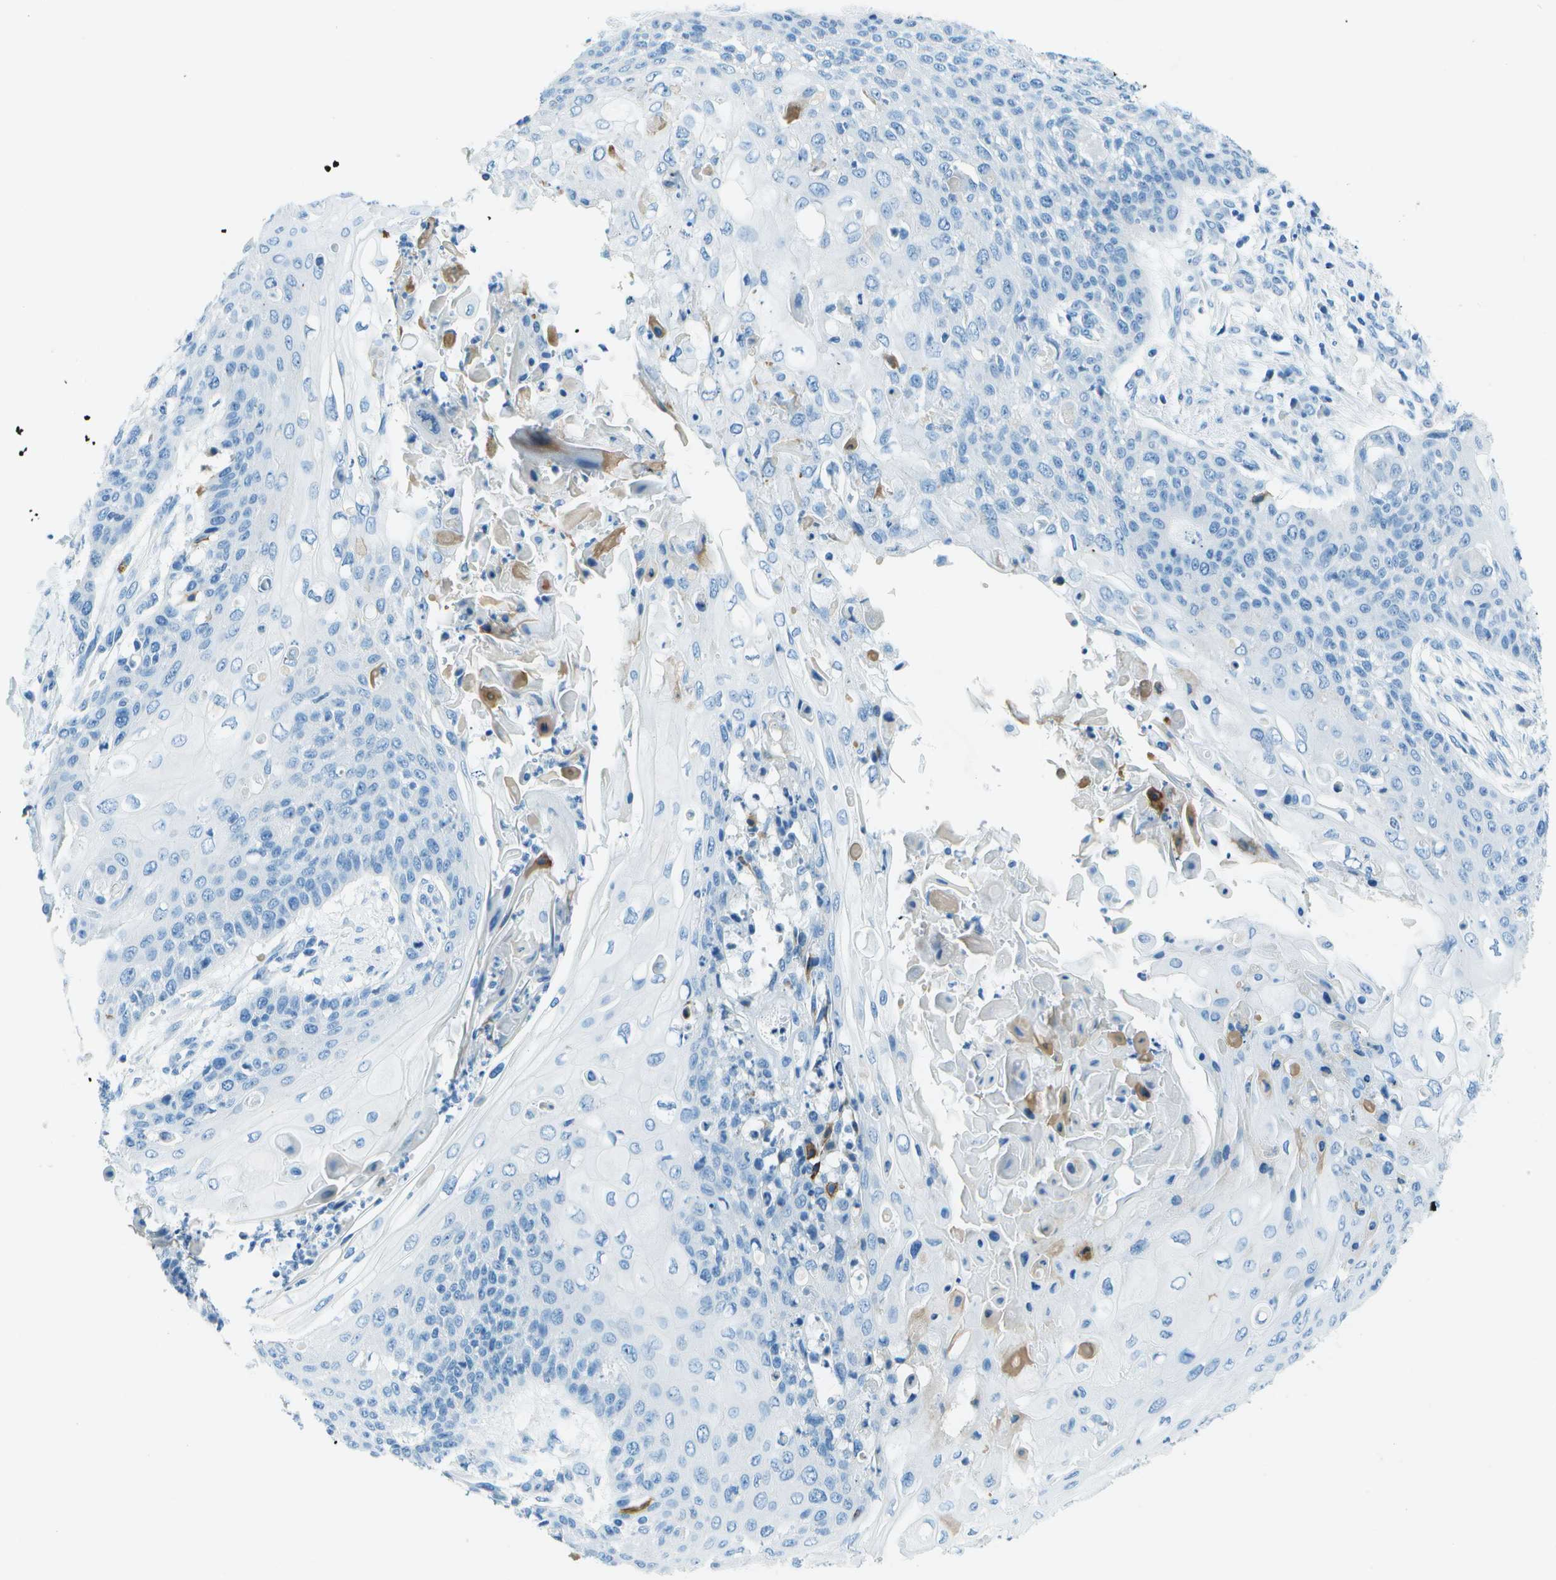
{"staining": {"intensity": "negative", "quantity": "none", "location": "none"}, "tissue": "cervical cancer", "cell_type": "Tumor cells", "image_type": "cancer", "snomed": [{"axis": "morphology", "description": "Squamous cell carcinoma, NOS"}, {"axis": "topography", "description": "Cervix"}], "caption": "Tumor cells are negative for brown protein staining in cervical cancer (squamous cell carcinoma).", "gene": "SLC16A10", "patient": {"sex": "female", "age": 39}}